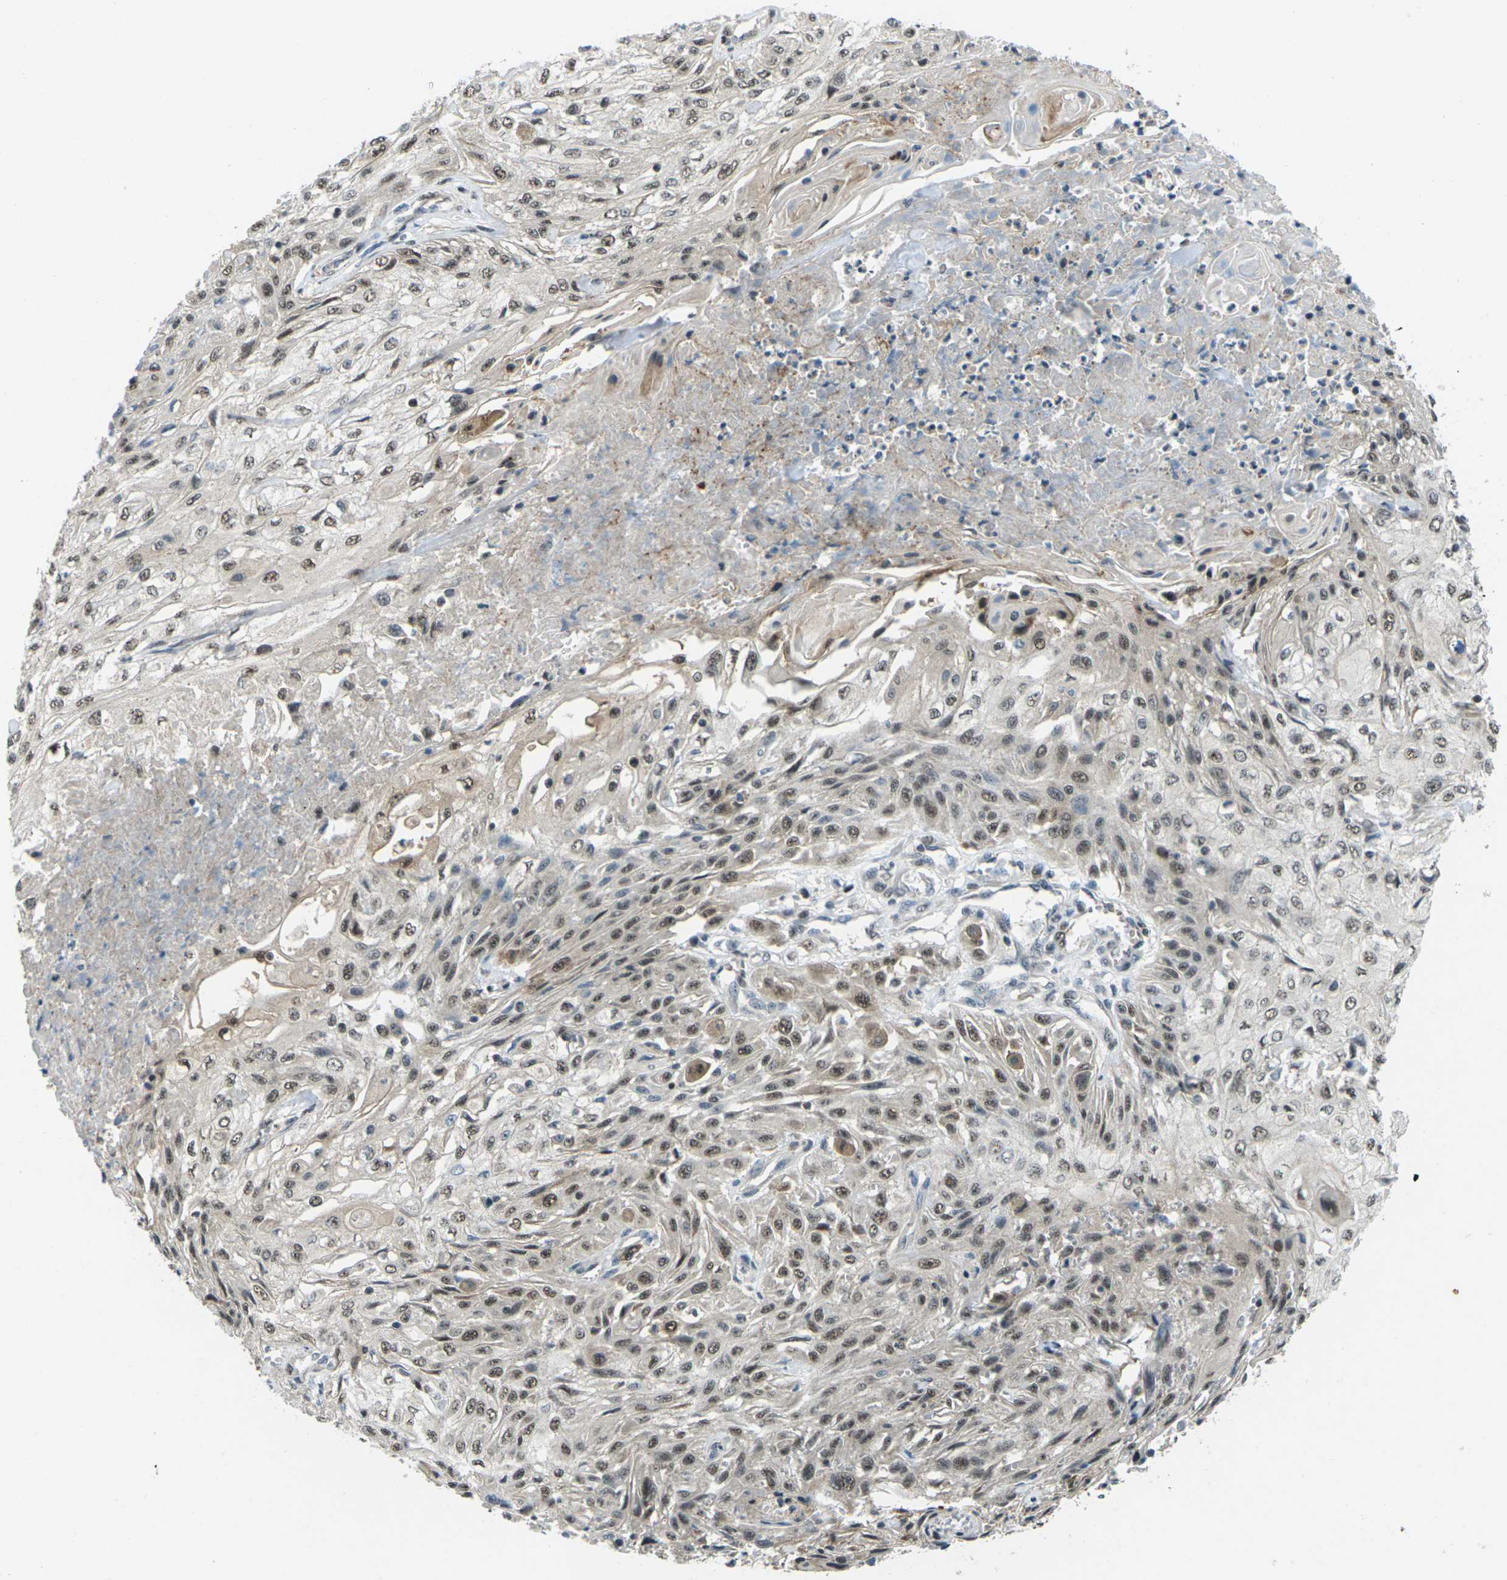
{"staining": {"intensity": "moderate", "quantity": ">75%", "location": "nuclear"}, "tissue": "skin cancer", "cell_type": "Tumor cells", "image_type": "cancer", "snomed": [{"axis": "morphology", "description": "Squamous cell carcinoma, NOS"}, {"axis": "topography", "description": "Skin"}], "caption": "Human skin squamous cell carcinoma stained for a protein (brown) exhibits moderate nuclear positive expression in about >75% of tumor cells.", "gene": "UBE2S", "patient": {"sex": "male", "age": 75}}